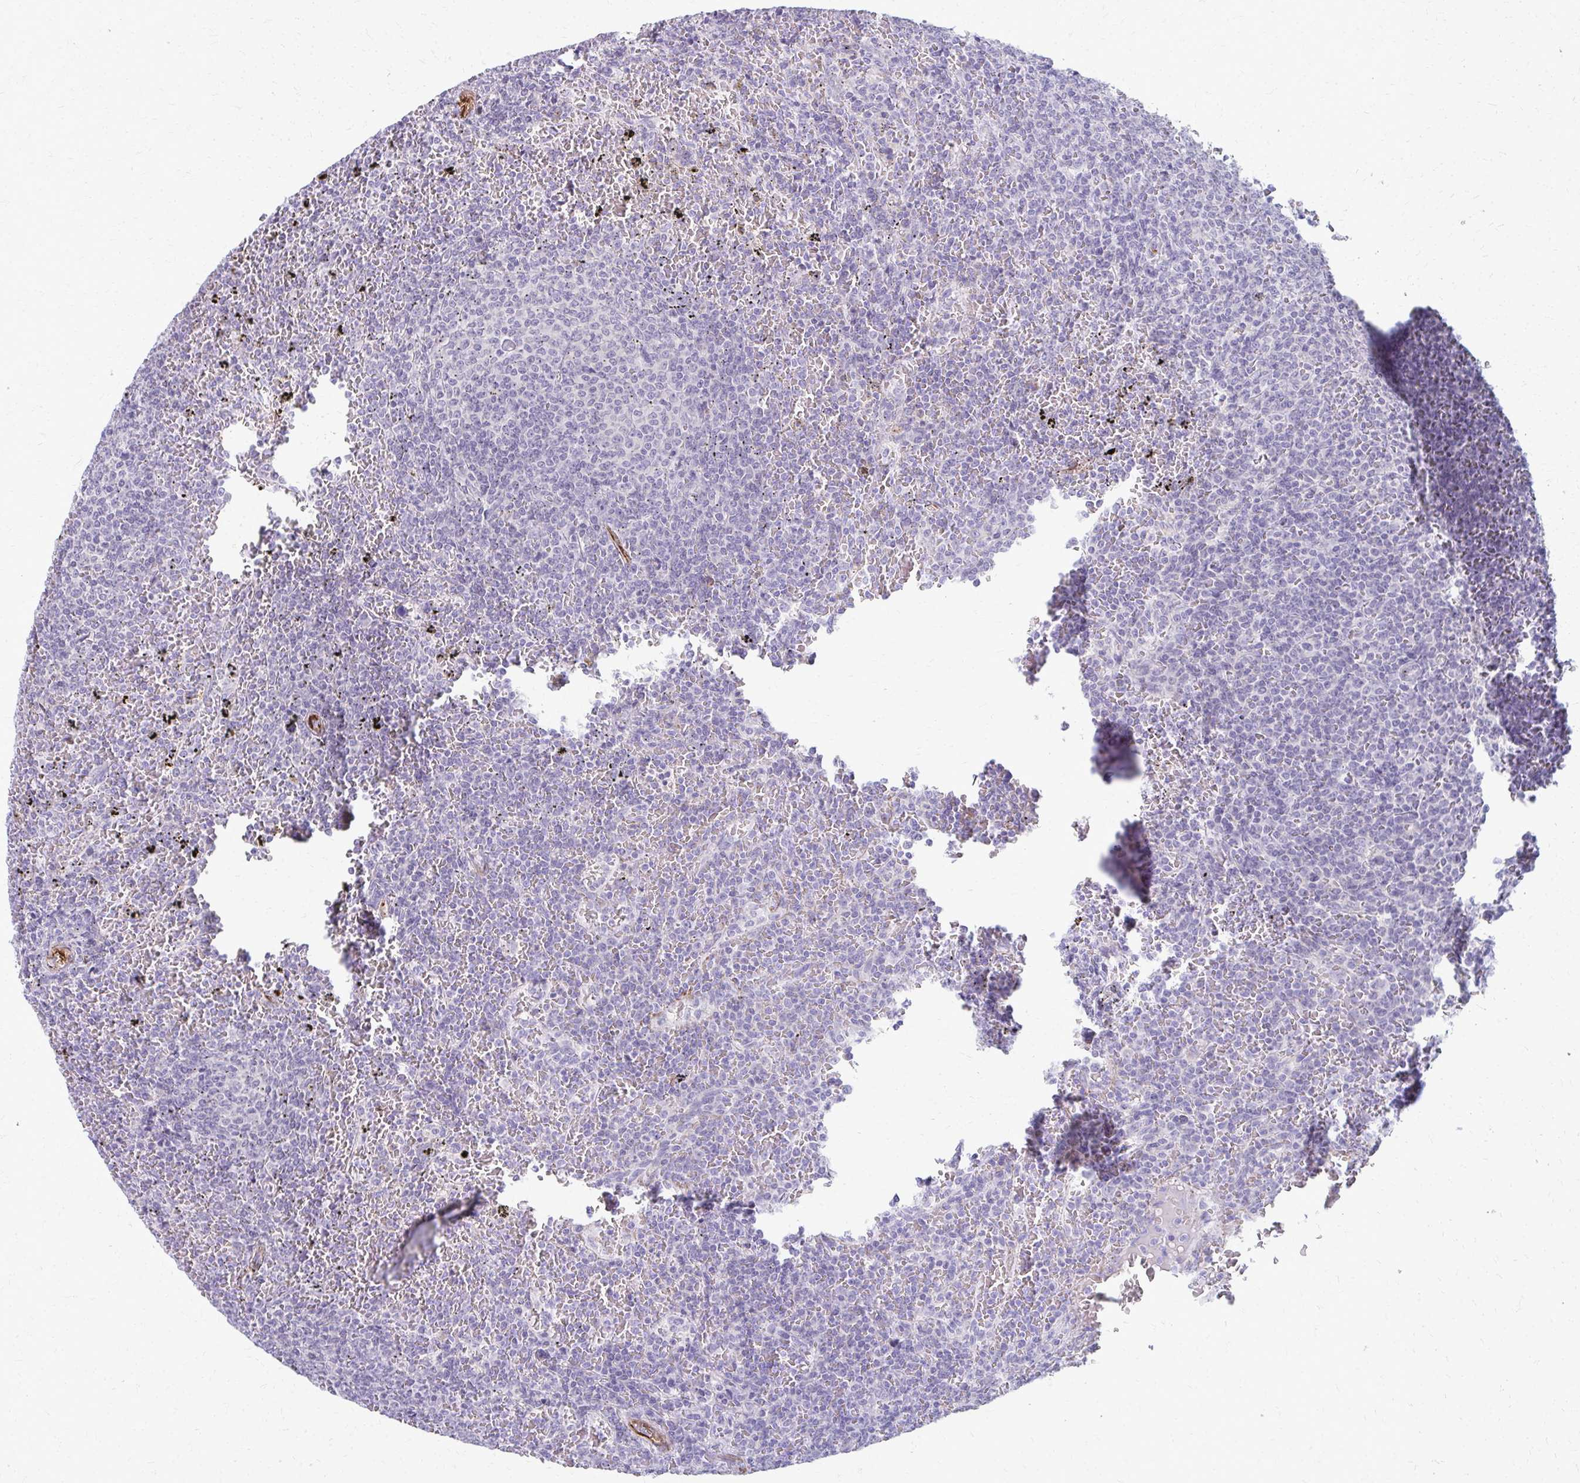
{"staining": {"intensity": "negative", "quantity": "none", "location": "none"}, "tissue": "lymphoma", "cell_type": "Tumor cells", "image_type": "cancer", "snomed": [{"axis": "morphology", "description": "Malignant lymphoma, non-Hodgkin's type, Low grade"}, {"axis": "topography", "description": "Spleen"}], "caption": "A high-resolution image shows immunohistochemistry staining of malignant lymphoma, non-Hodgkin's type (low-grade), which displays no significant positivity in tumor cells.", "gene": "ADIPOQ", "patient": {"sex": "female", "age": 77}}